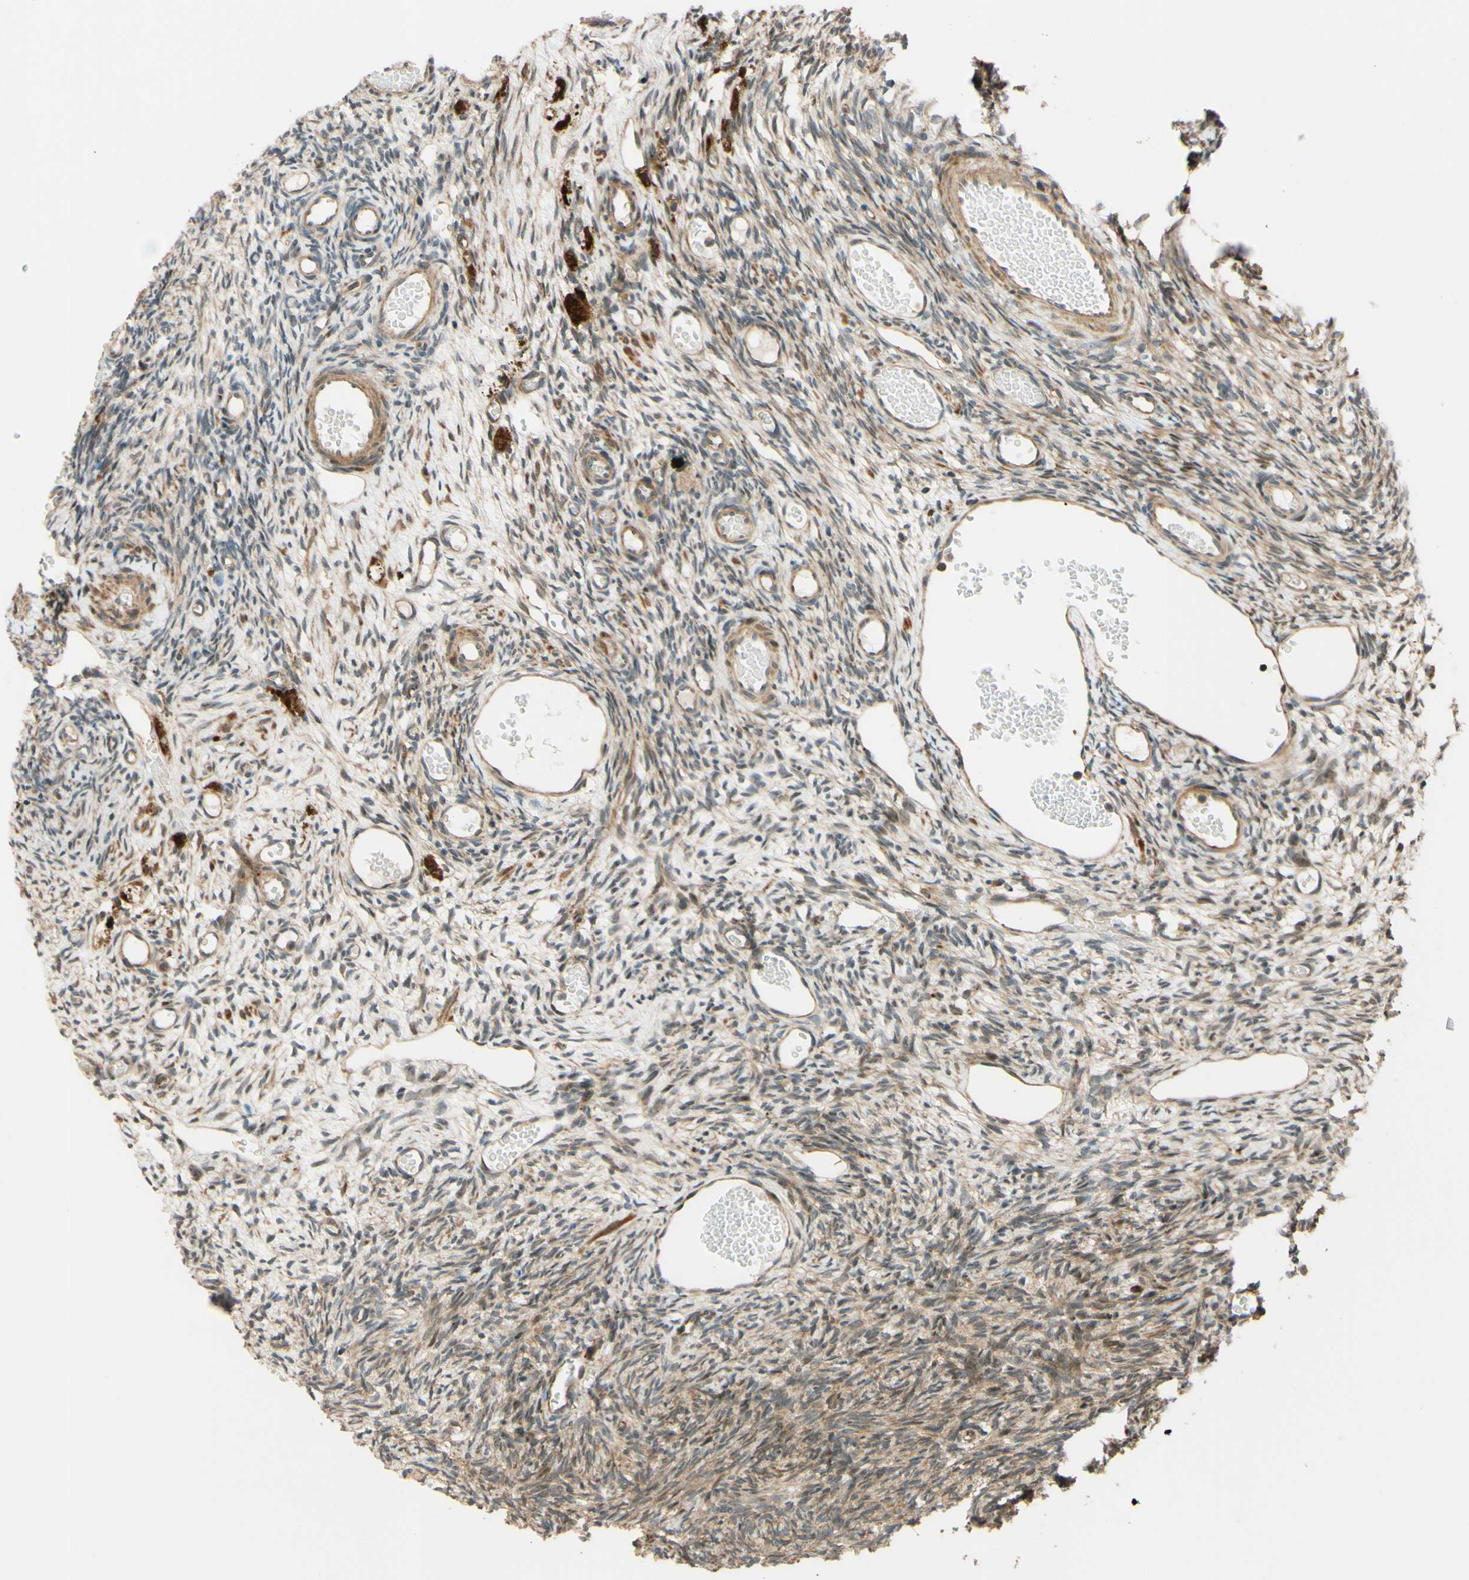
{"staining": {"intensity": "weak", "quantity": ">75%", "location": "cytoplasmic/membranous"}, "tissue": "ovary", "cell_type": "Follicle cells", "image_type": "normal", "snomed": [{"axis": "morphology", "description": "Normal tissue, NOS"}, {"axis": "topography", "description": "Ovary"}], "caption": "Ovary stained with DAB (3,3'-diaminobenzidine) immunohistochemistry (IHC) exhibits low levels of weak cytoplasmic/membranous staining in approximately >75% of follicle cells. The staining was performed using DAB, with brown indicating positive protein expression. Nuclei are stained blue with hematoxylin.", "gene": "RNF19A", "patient": {"sex": "female", "age": 35}}